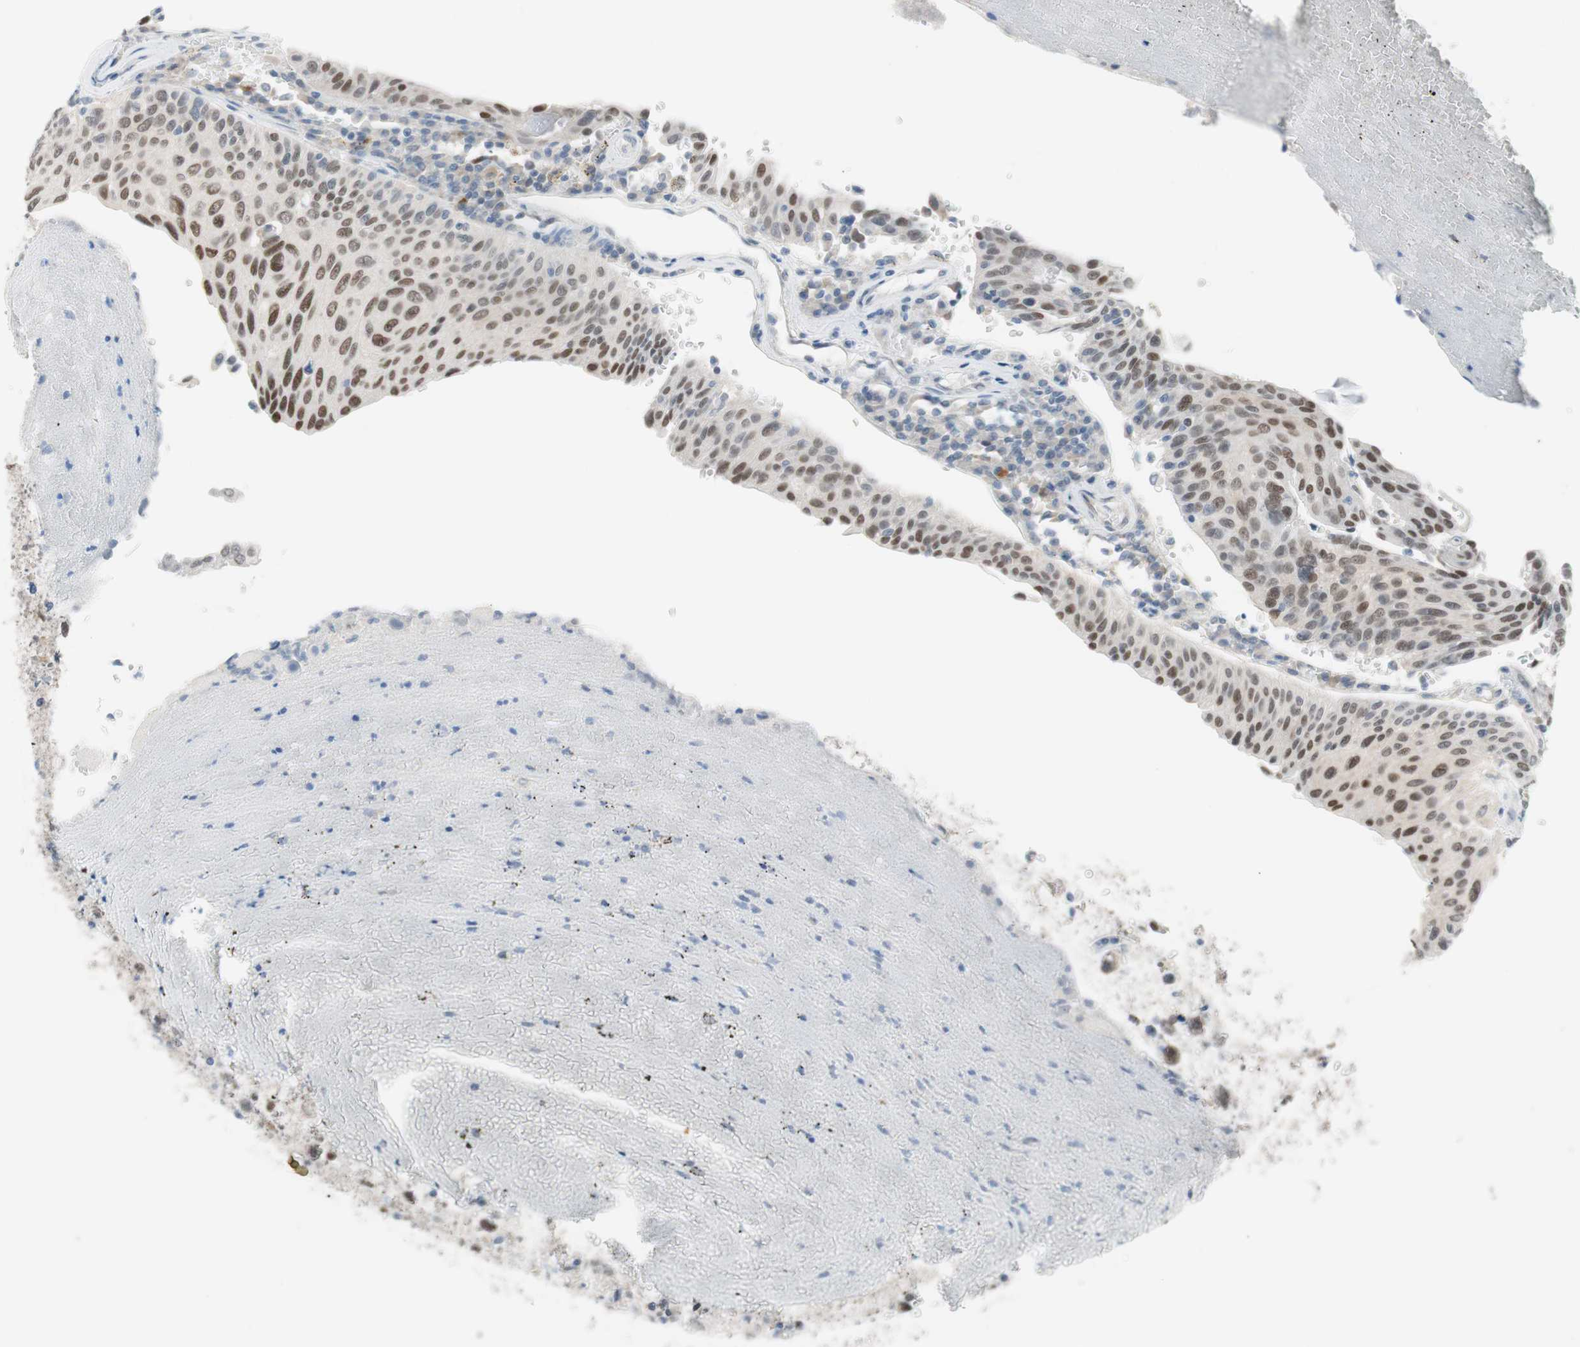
{"staining": {"intensity": "moderate", "quantity": "25%-75%", "location": "nuclear"}, "tissue": "urothelial cancer", "cell_type": "Tumor cells", "image_type": "cancer", "snomed": [{"axis": "morphology", "description": "Urothelial carcinoma, High grade"}, {"axis": "topography", "description": "Urinary bladder"}], "caption": "High-magnification brightfield microscopy of urothelial cancer stained with DAB (brown) and counterstained with hematoxylin (blue). tumor cells exhibit moderate nuclear staining is appreciated in about25%-75% of cells.", "gene": "GRHL1", "patient": {"sex": "male", "age": 66}}